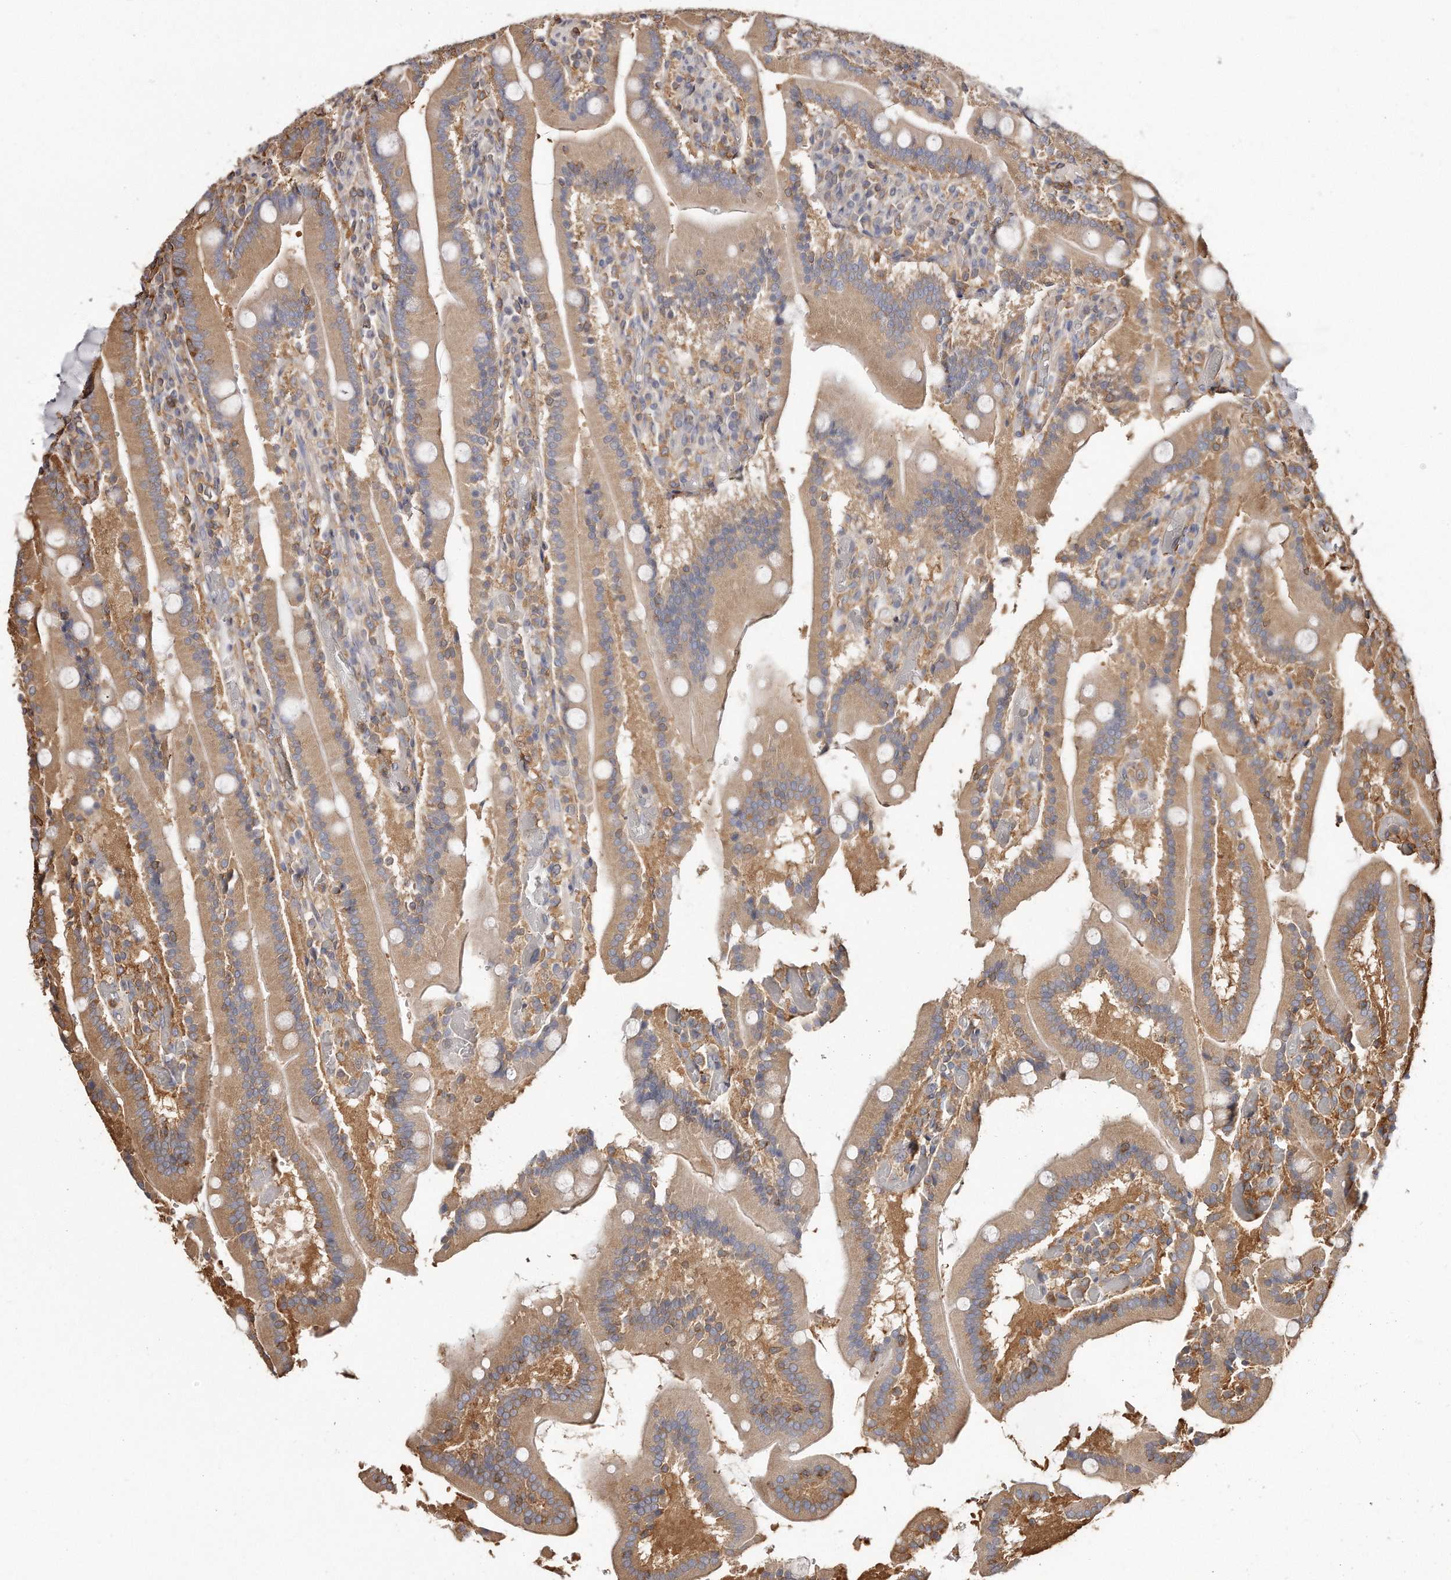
{"staining": {"intensity": "moderate", "quantity": "25%-75%", "location": "cytoplasmic/membranous"}, "tissue": "duodenum", "cell_type": "Glandular cells", "image_type": "normal", "snomed": [{"axis": "morphology", "description": "Normal tissue, NOS"}, {"axis": "topography", "description": "Duodenum"}], "caption": "High-power microscopy captured an IHC photomicrograph of unremarkable duodenum, revealing moderate cytoplasmic/membranous staining in approximately 25%-75% of glandular cells. The staining is performed using DAB brown chromogen to label protein expression. The nuclei are counter-stained blue using hematoxylin.", "gene": "CAP1", "patient": {"sex": "female", "age": 62}}